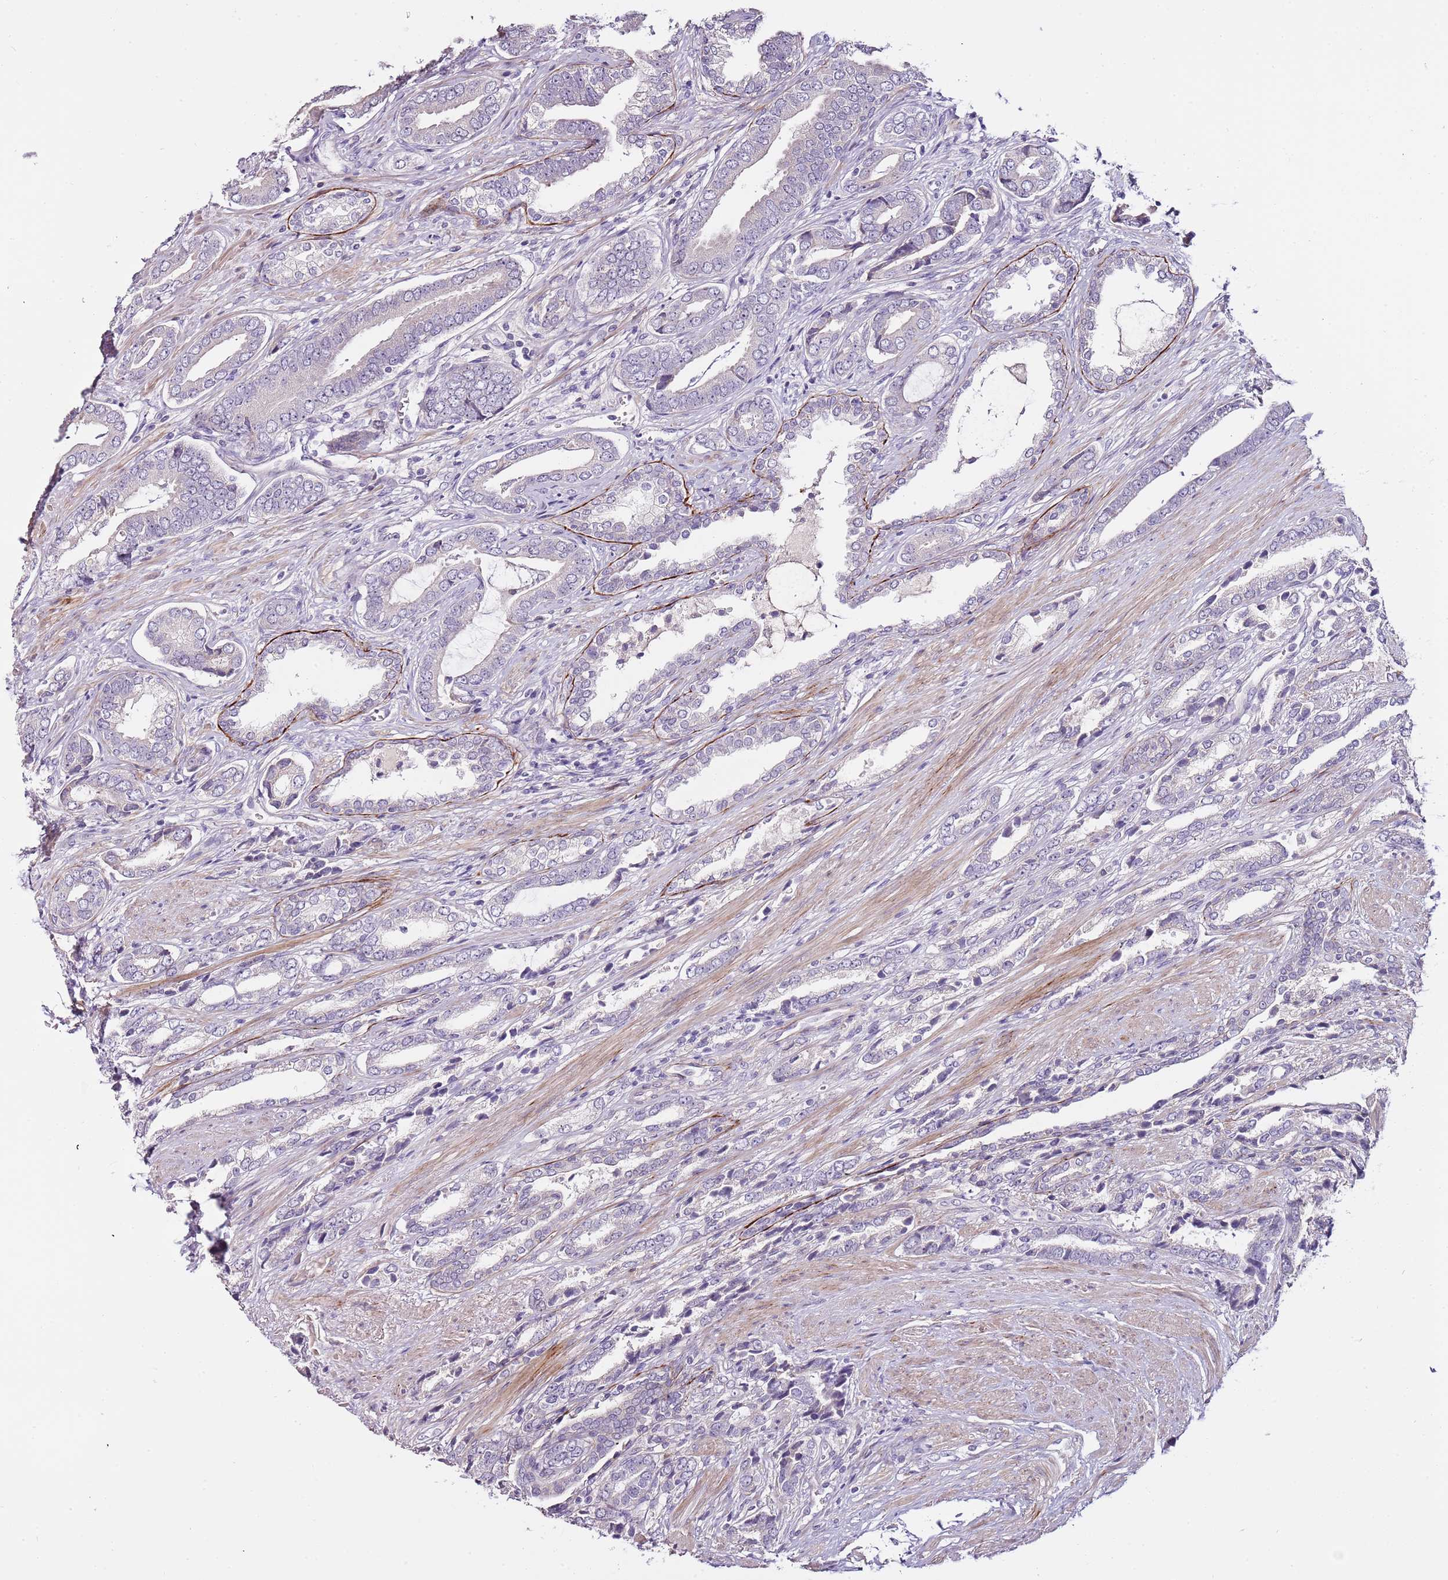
{"staining": {"intensity": "negative", "quantity": "none", "location": "none"}, "tissue": "prostate cancer", "cell_type": "Tumor cells", "image_type": "cancer", "snomed": [{"axis": "morphology", "description": "Adenocarcinoma, NOS"}, {"axis": "topography", "description": "Prostate and seminal vesicle, NOS"}], "caption": "IHC micrograph of human prostate adenocarcinoma stained for a protein (brown), which shows no positivity in tumor cells. (IHC, brightfield microscopy, high magnification).", "gene": "NKX2-3", "patient": {"sex": "male", "age": 76}}